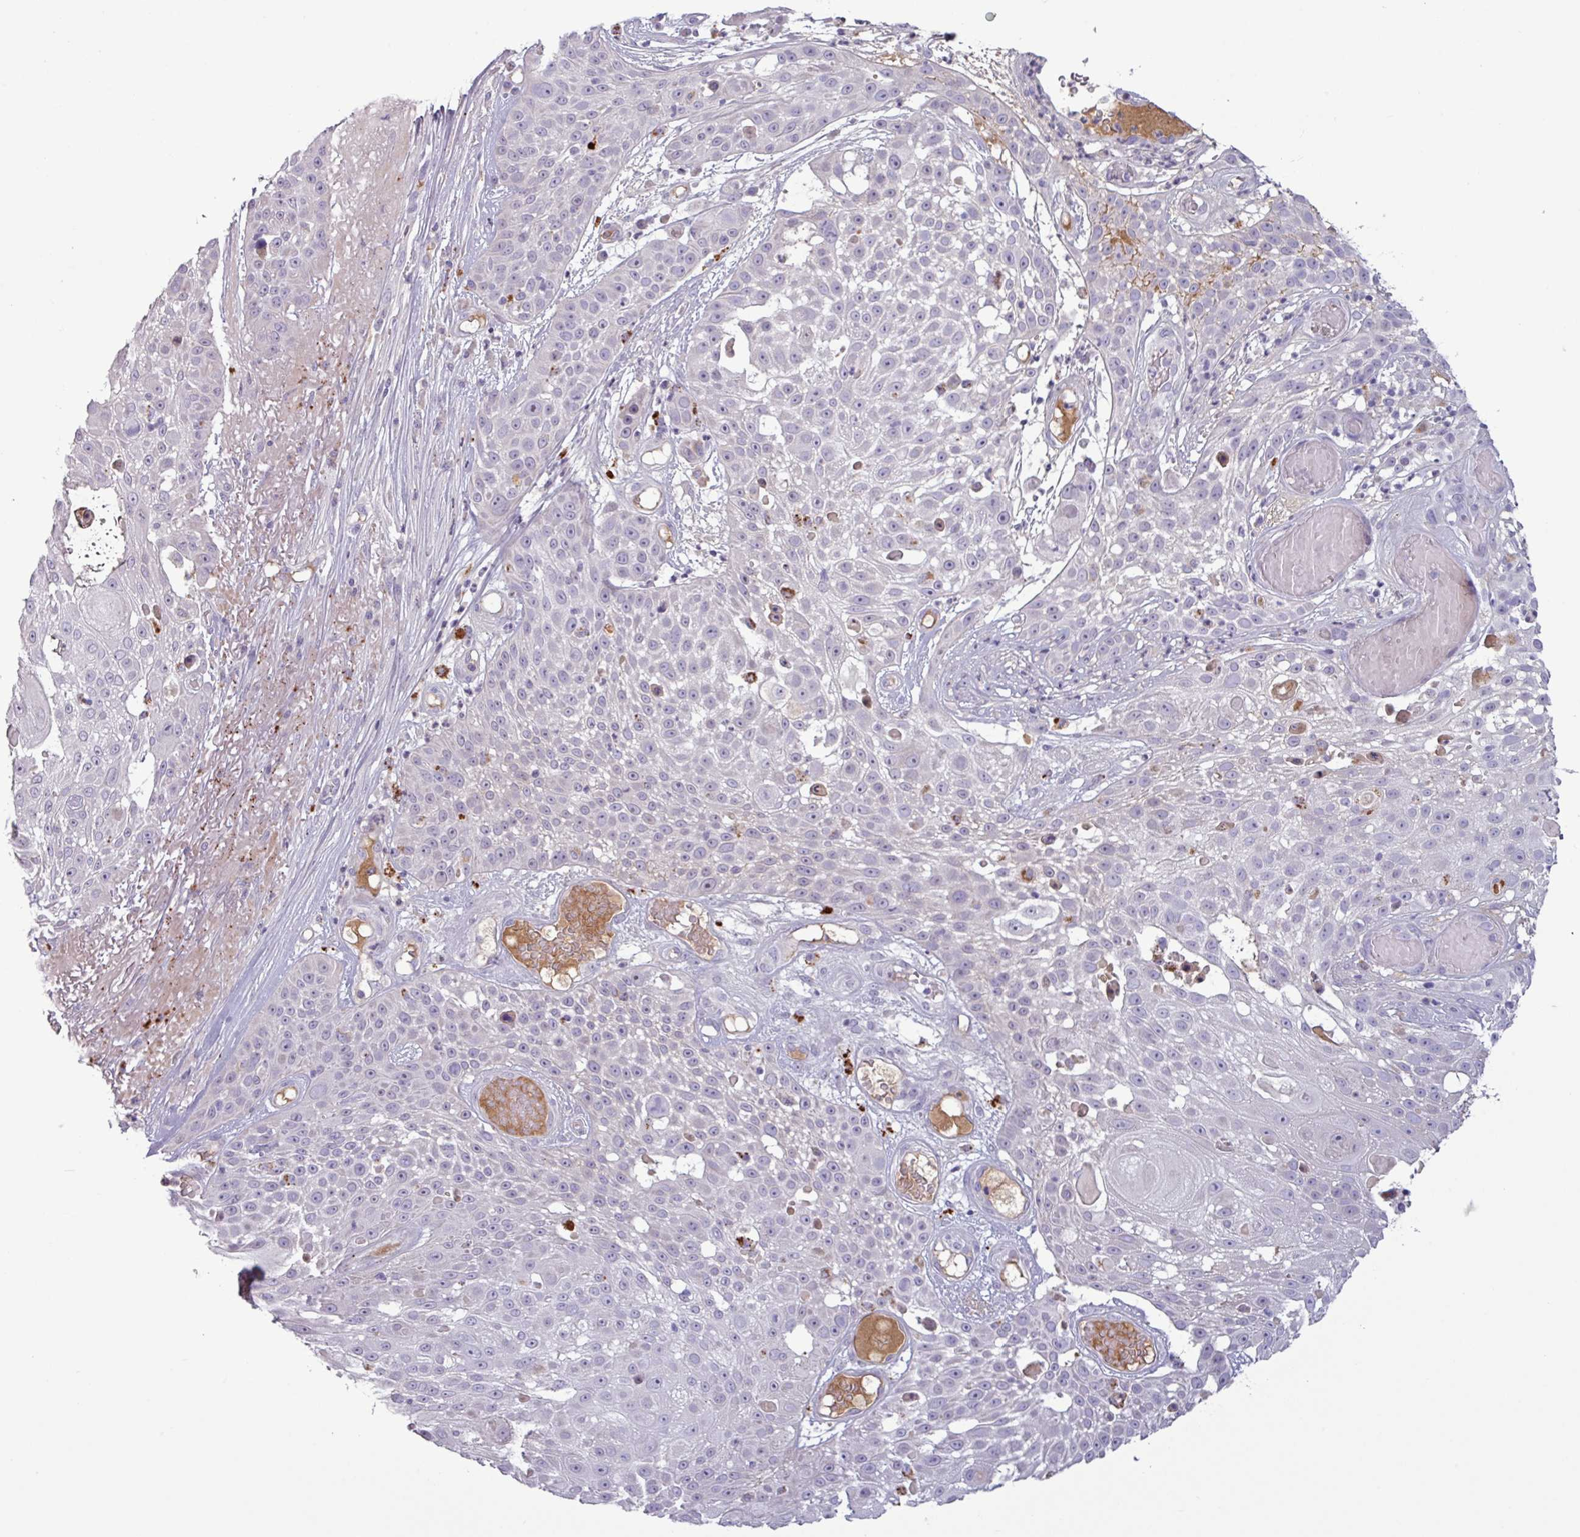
{"staining": {"intensity": "negative", "quantity": "none", "location": "none"}, "tissue": "skin cancer", "cell_type": "Tumor cells", "image_type": "cancer", "snomed": [{"axis": "morphology", "description": "Squamous cell carcinoma, NOS"}, {"axis": "topography", "description": "Skin"}], "caption": "This is a histopathology image of IHC staining of skin squamous cell carcinoma, which shows no positivity in tumor cells. The staining was performed using DAB (3,3'-diaminobenzidine) to visualize the protein expression in brown, while the nuclei were stained in blue with hematoxylin (Magnification: 20x).", "gene": "C4B", "patient": {"sex": "female", "age": 86}}